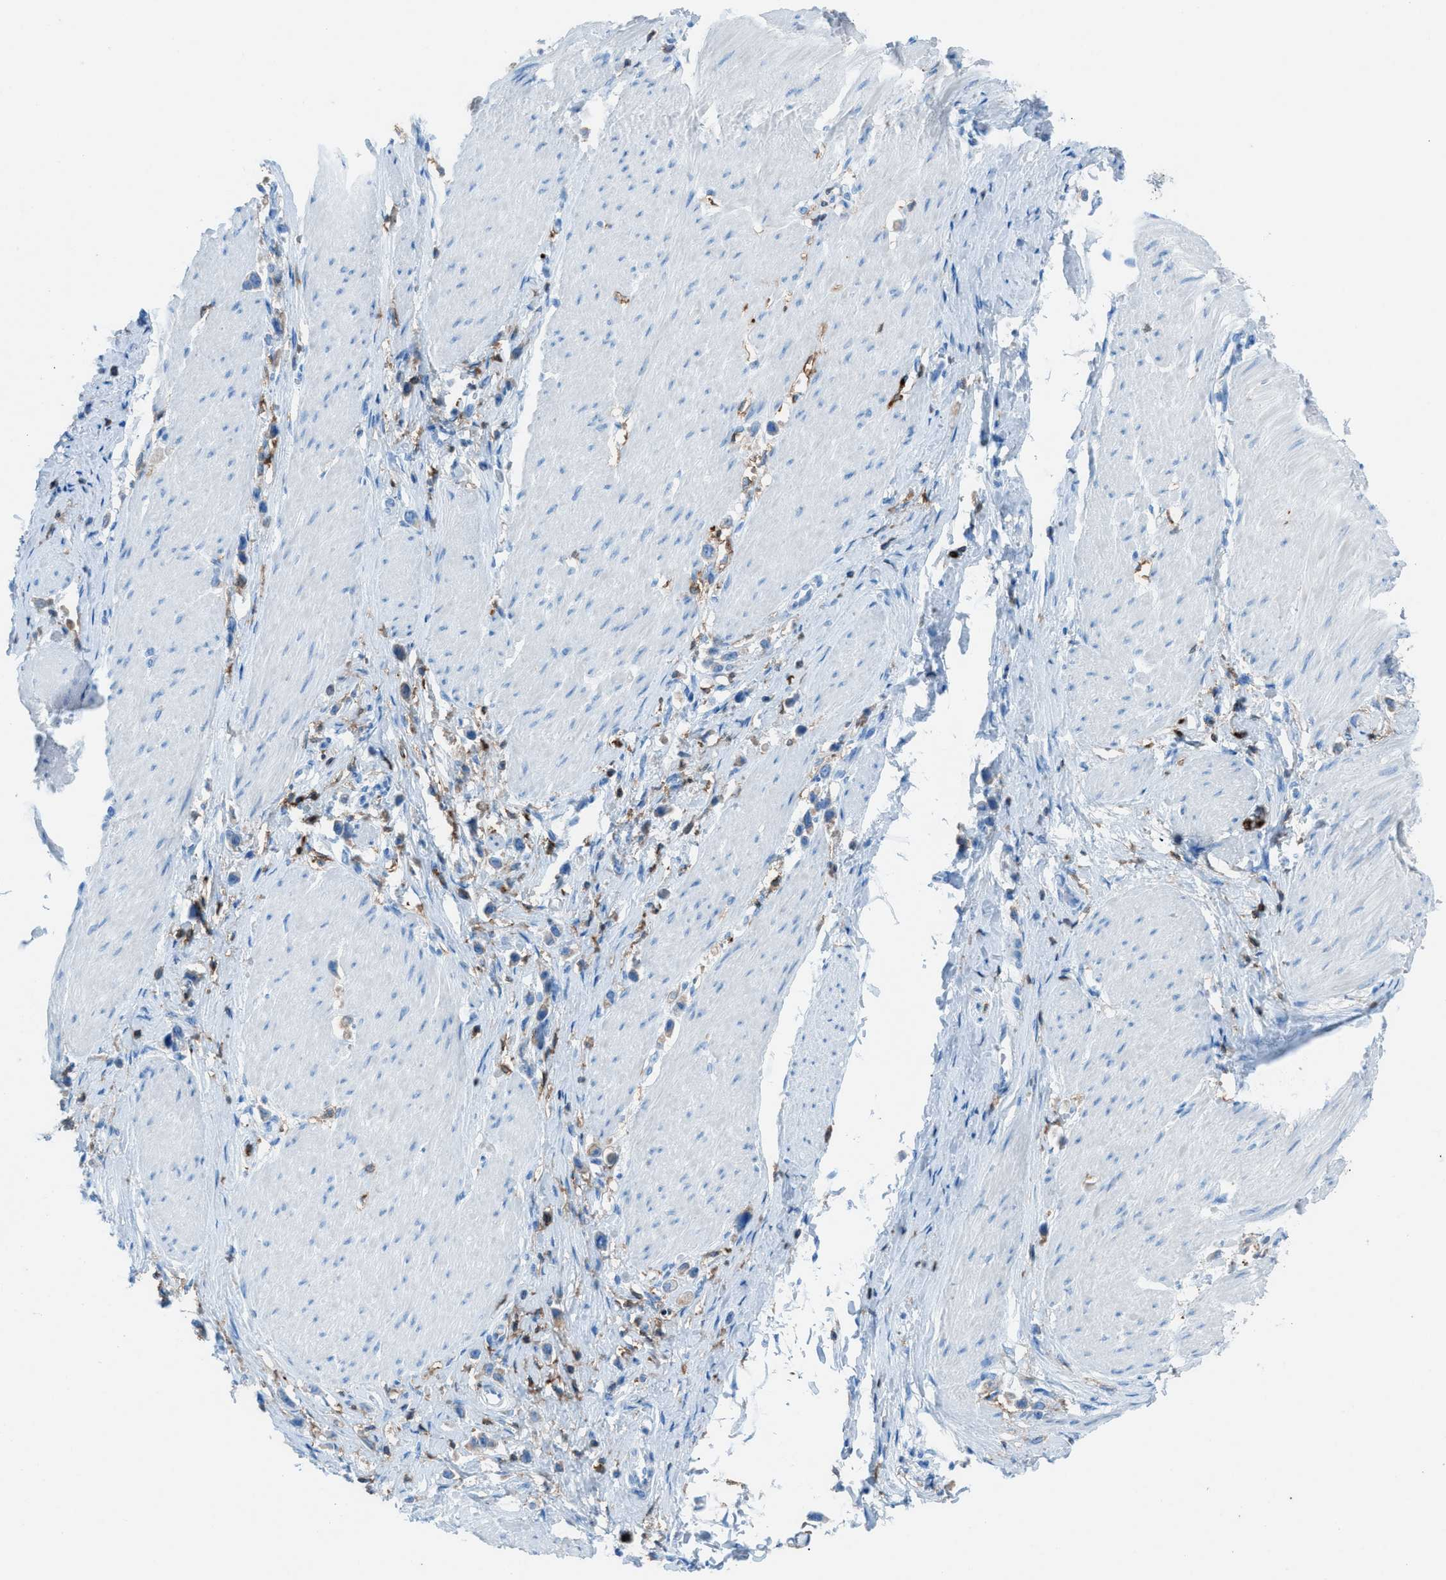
{"staining": {"intensity": "weak", "quantity": "<25%", "location": "cytoplasmic/membranous"}, "tissue": "stomach cancer", "cell_type": "Tumor cells", "image_type": "cancer", "snomed": [{"axis": "morphology", "description": "Adenocarcinoma, NOS"}, {"axis": "topography", "description": "Stomach"}], "caption": "A high-resolution image shows immunohistochemistry staining of stomach adenocarcinoma, which displays no significant positivity in tumor cells.", "gene": "ITGB2", "patient": {"sex": "female", "age": 65}}